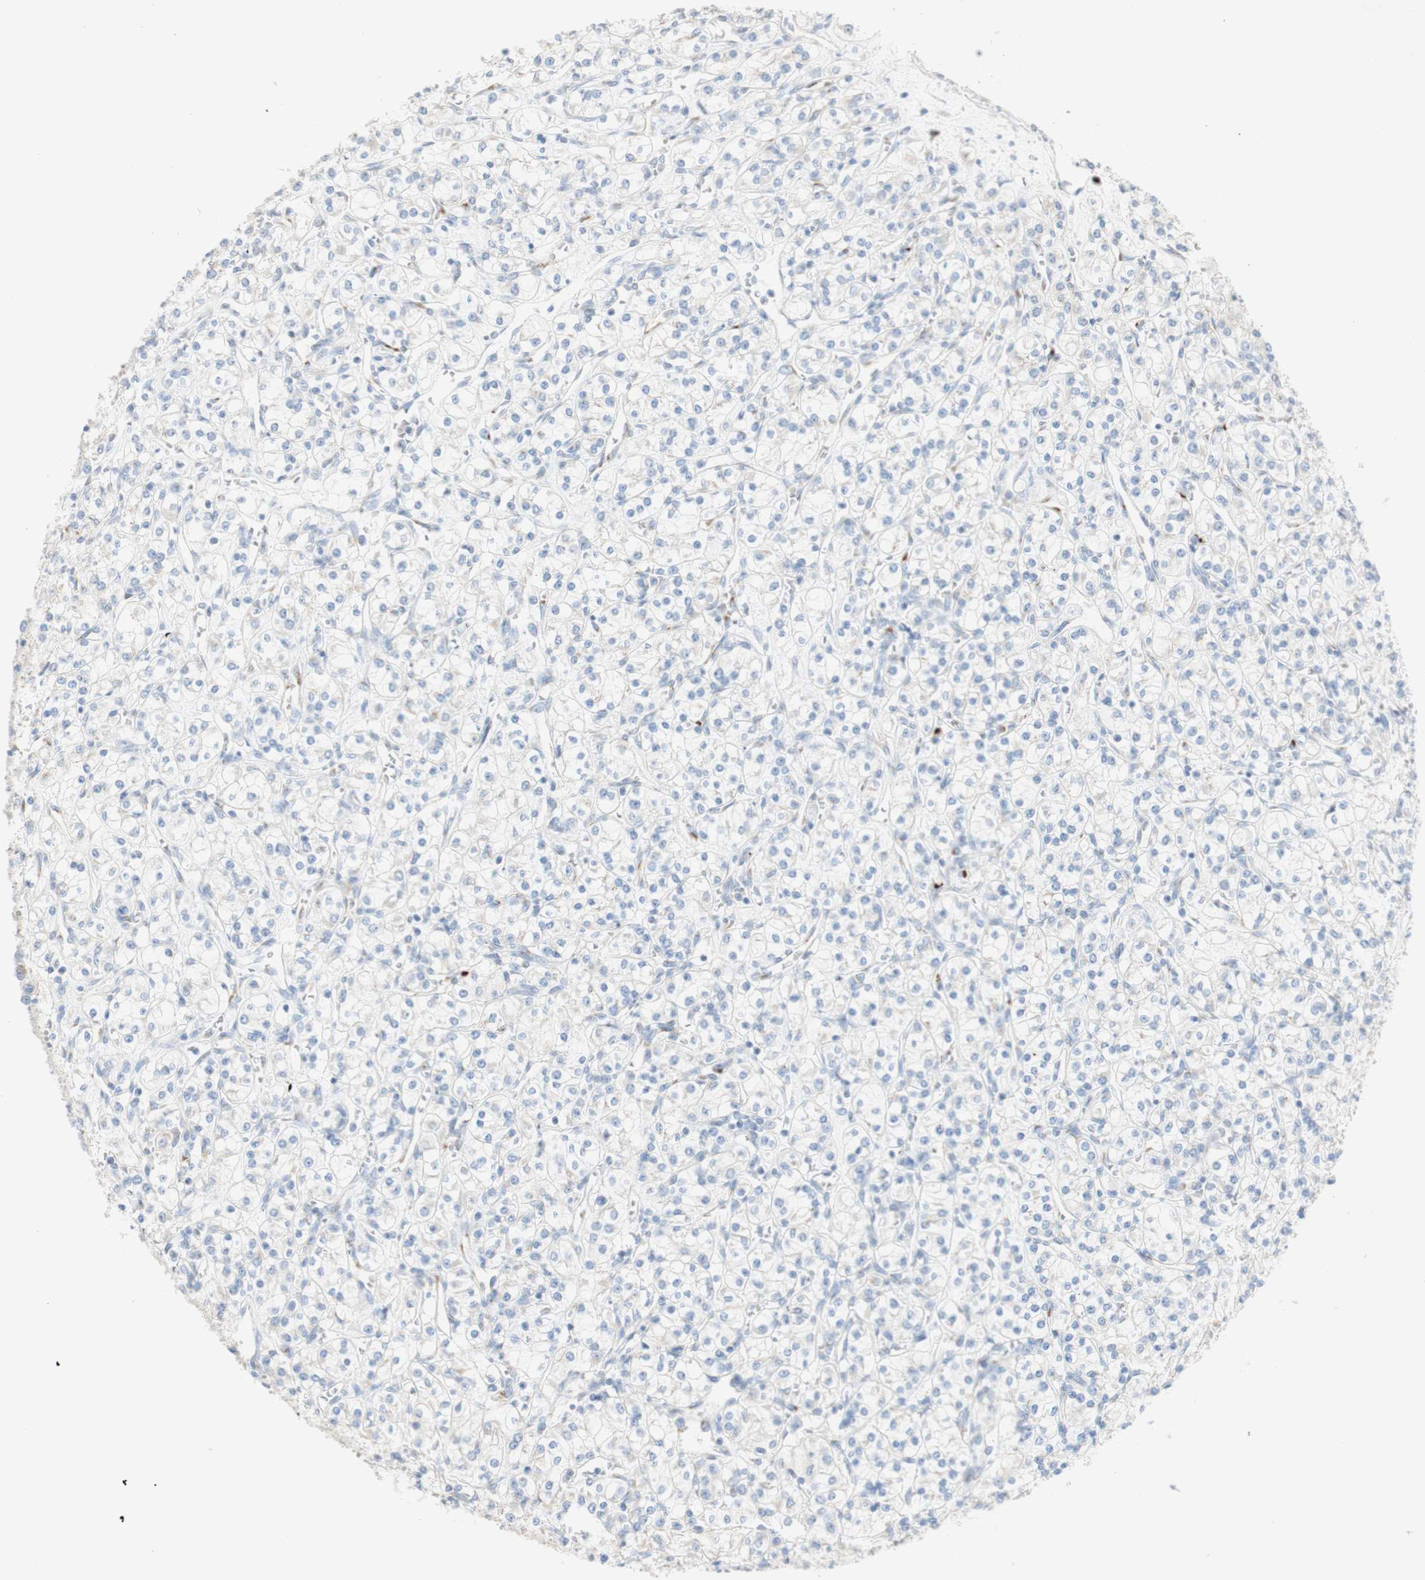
{"staining": {"intensity": "negative", "quantity": "none", "location": "none"}, "tissue": "renal cancer", "cell_type": "Tumor cells", "image_type": "cancer", "snomed": [{"axis": "morphology", "description": "Adenocarcinoma, NOS"}, {"axis": "topography", "description": "Kidney"}], "caption": "High magnification brightfield microscopy of renal adenocarcinoma stained with DAB (3,3'-diaminobenzidine) (brown) and counterstained with hematoxylin (blue): tumor cells show no significant staining.", "gene": "MANEA", "patient": {"sex": "male", "age": 77}}